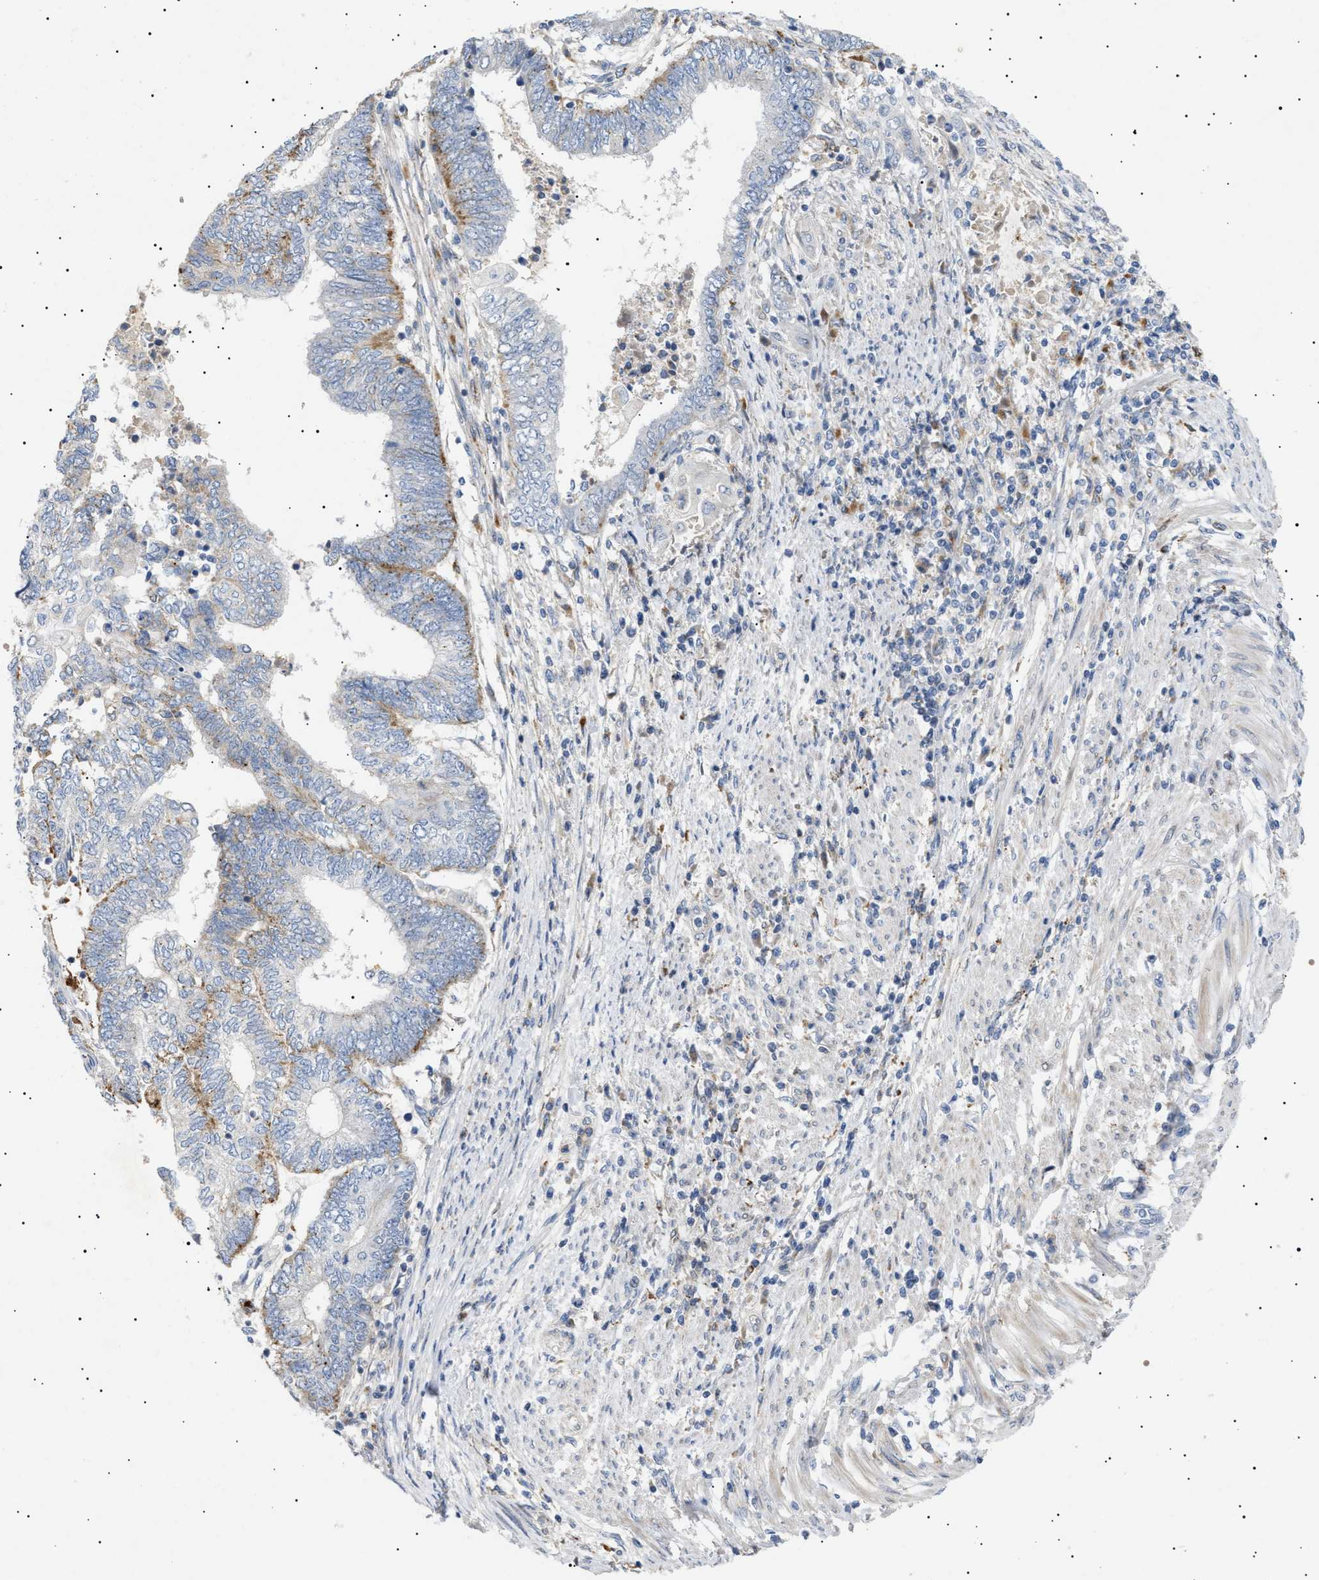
{"staining": {"intensity": "weak", "quantity": "25%-75%", "location": "cytoplasmic/membranous"}, "tissue": "endometrial cancer", "cell_type": "Tumor cells", "image_type": "cancer", "snomed": [{"axis": "morphology", "description": "Adenocarcinoma, NOS"}, {"axis": "topography", "description": "Uterus"}, {"axis": "topography", "description": "Endometrium"}], "caption": "Tumor cells demonstrate weak cytoplasmic/membranous positivity in about 25%-75% of cells in endometrial cancer (adenocarcinoma).", "gene": "SIRT5", "patient": {"sex": "female", "age": 70}}